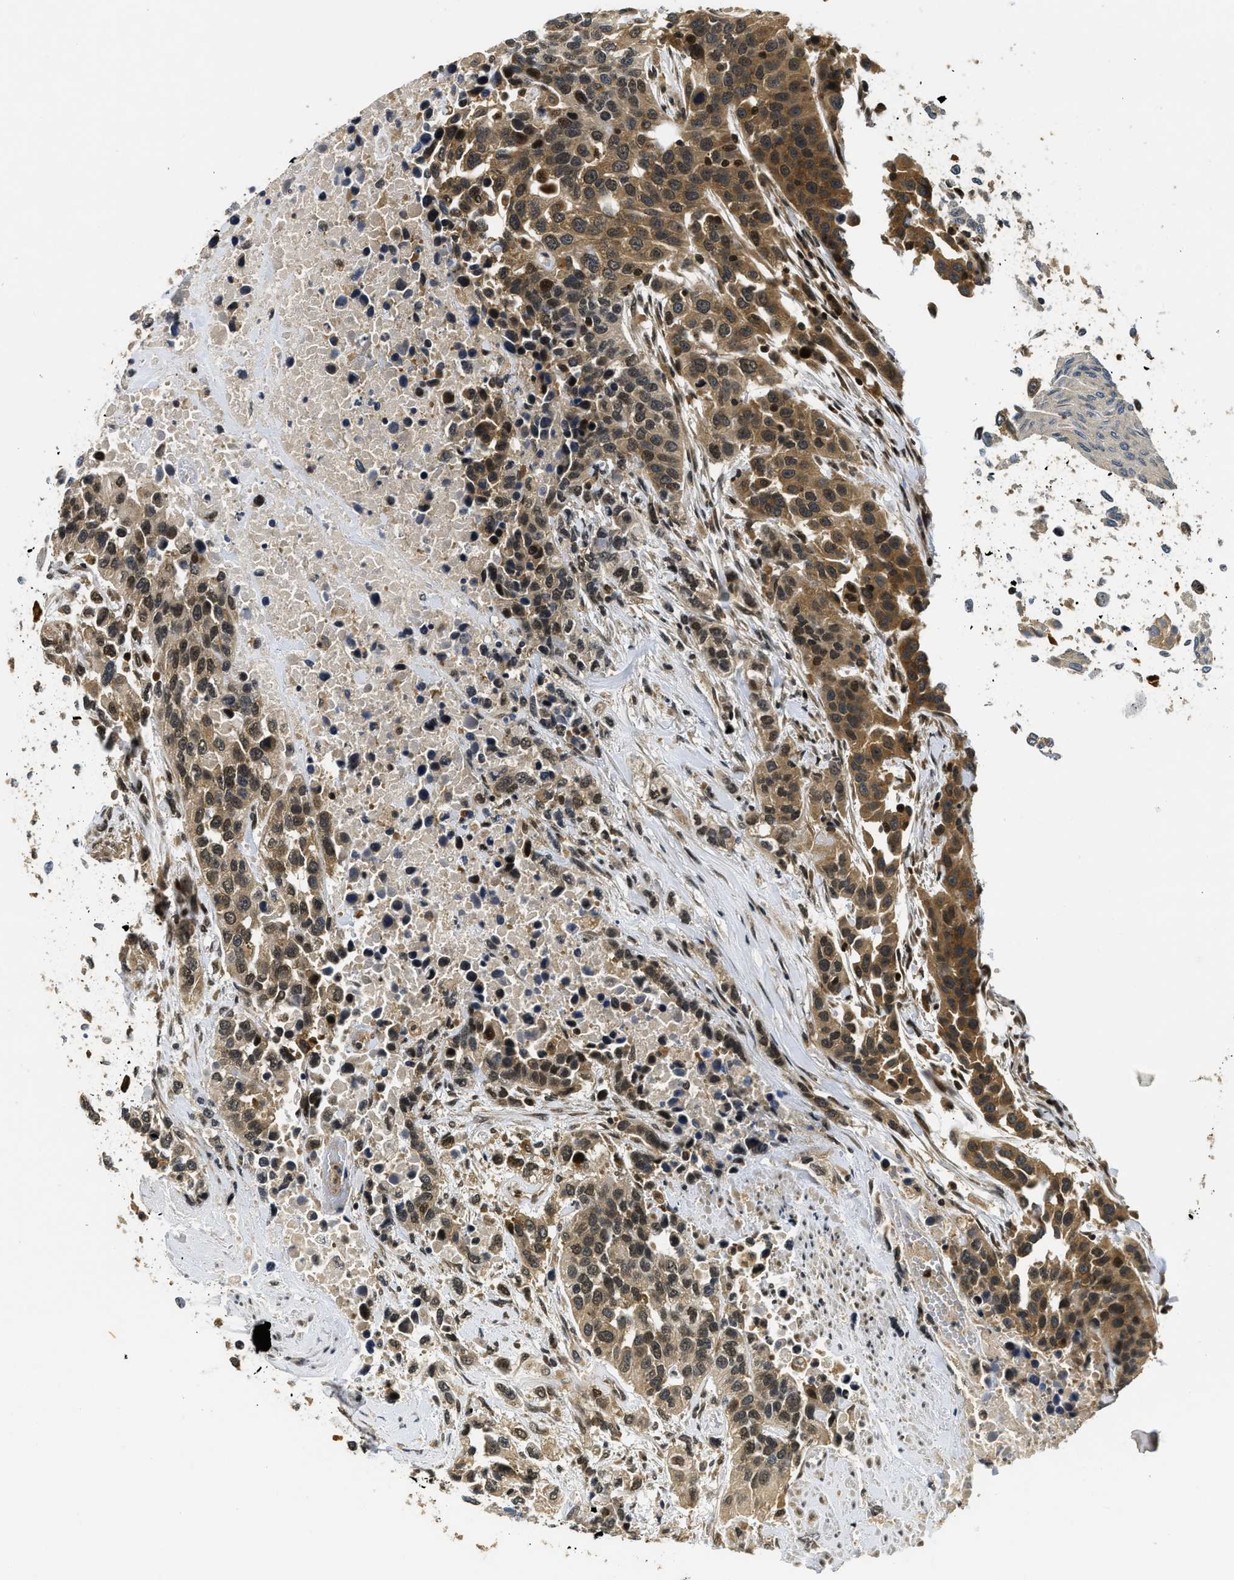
{"staining": {"intensity": "moderate", "quantity": ">75%", "location": "cytoplasmic/membranous,nuclear"}, "tissue": "urothelial cancer", "cell_type": "Tumor cells", "image_type": "cancer", "snomed": [{"axis": "morphology", "description": "Urothelial carcinoma, High grade"}, {"axis": "topography", "description": "Urinary bladder"}], "caption": "High-magnification brightfield microscopy of high-grade urothelial carcinoma stained with DAB (3,3'-diaminobenzidine) (brown) and counterstained with hematoxylin (blue). tumor cells exhibit moderate cytoplasmic/membranous and nuclear expression is present in approximately>75% of cells.", "gene": "ADSL", "patient": {"sex": "female", "age": 80}}